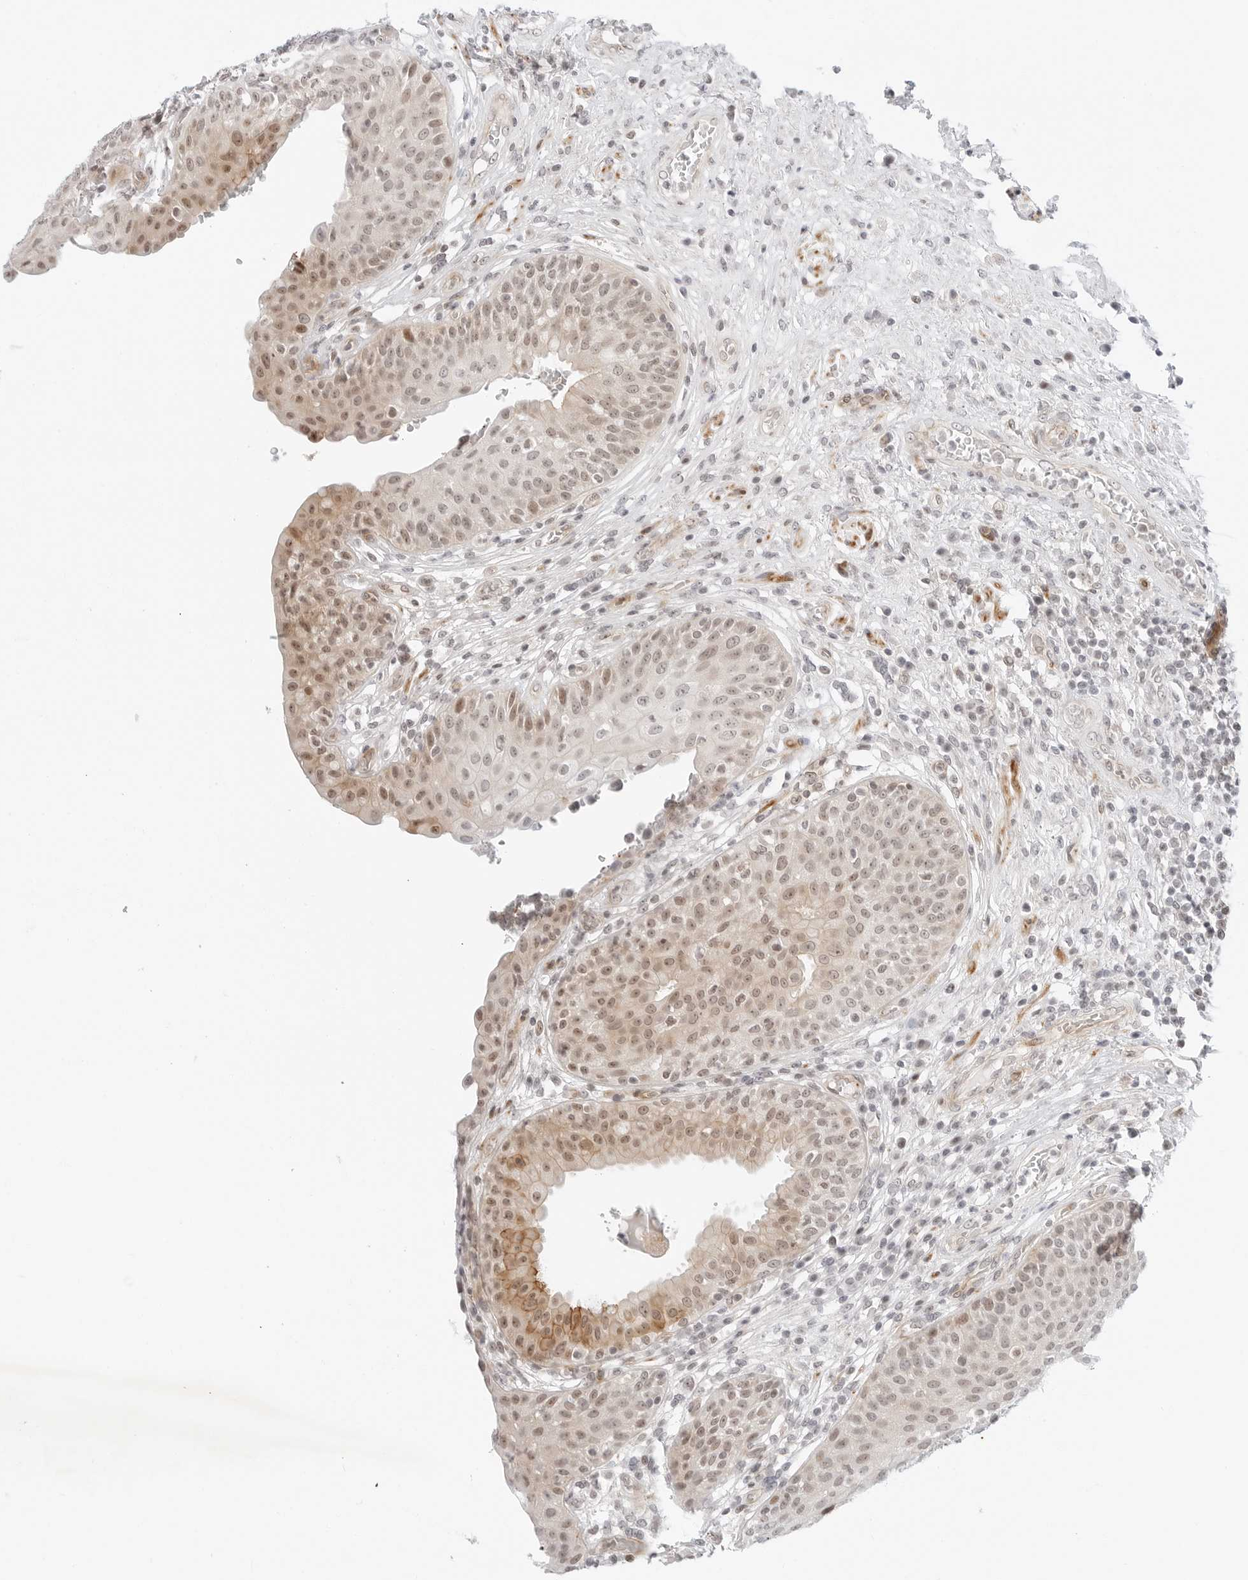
{"staining": {"intensity": "moderate", "quantity": "25%-75%", "location": "nuclear"}, "tissue": "urinary bladder", "cell_type": "Urothelial cells", "image_type": "normal", "snomed": [{"axis": "morphology", "description": "Normal tissue, NOS"}, {"axis": "topography", "description": "Urinary bladder"}], "caption": "Urothelial cells show moderate nuclear staining in about 25%-75% of cells in normal urinary bladder. The staining is performed using DAB (3,3'-diaminobenzidine) brown chromogen to label protein expression. The nuclei are counter-stained blue using hematoxylin.", "gene": "ZNF613", "patient": {"sex": "female", "age": 62}}